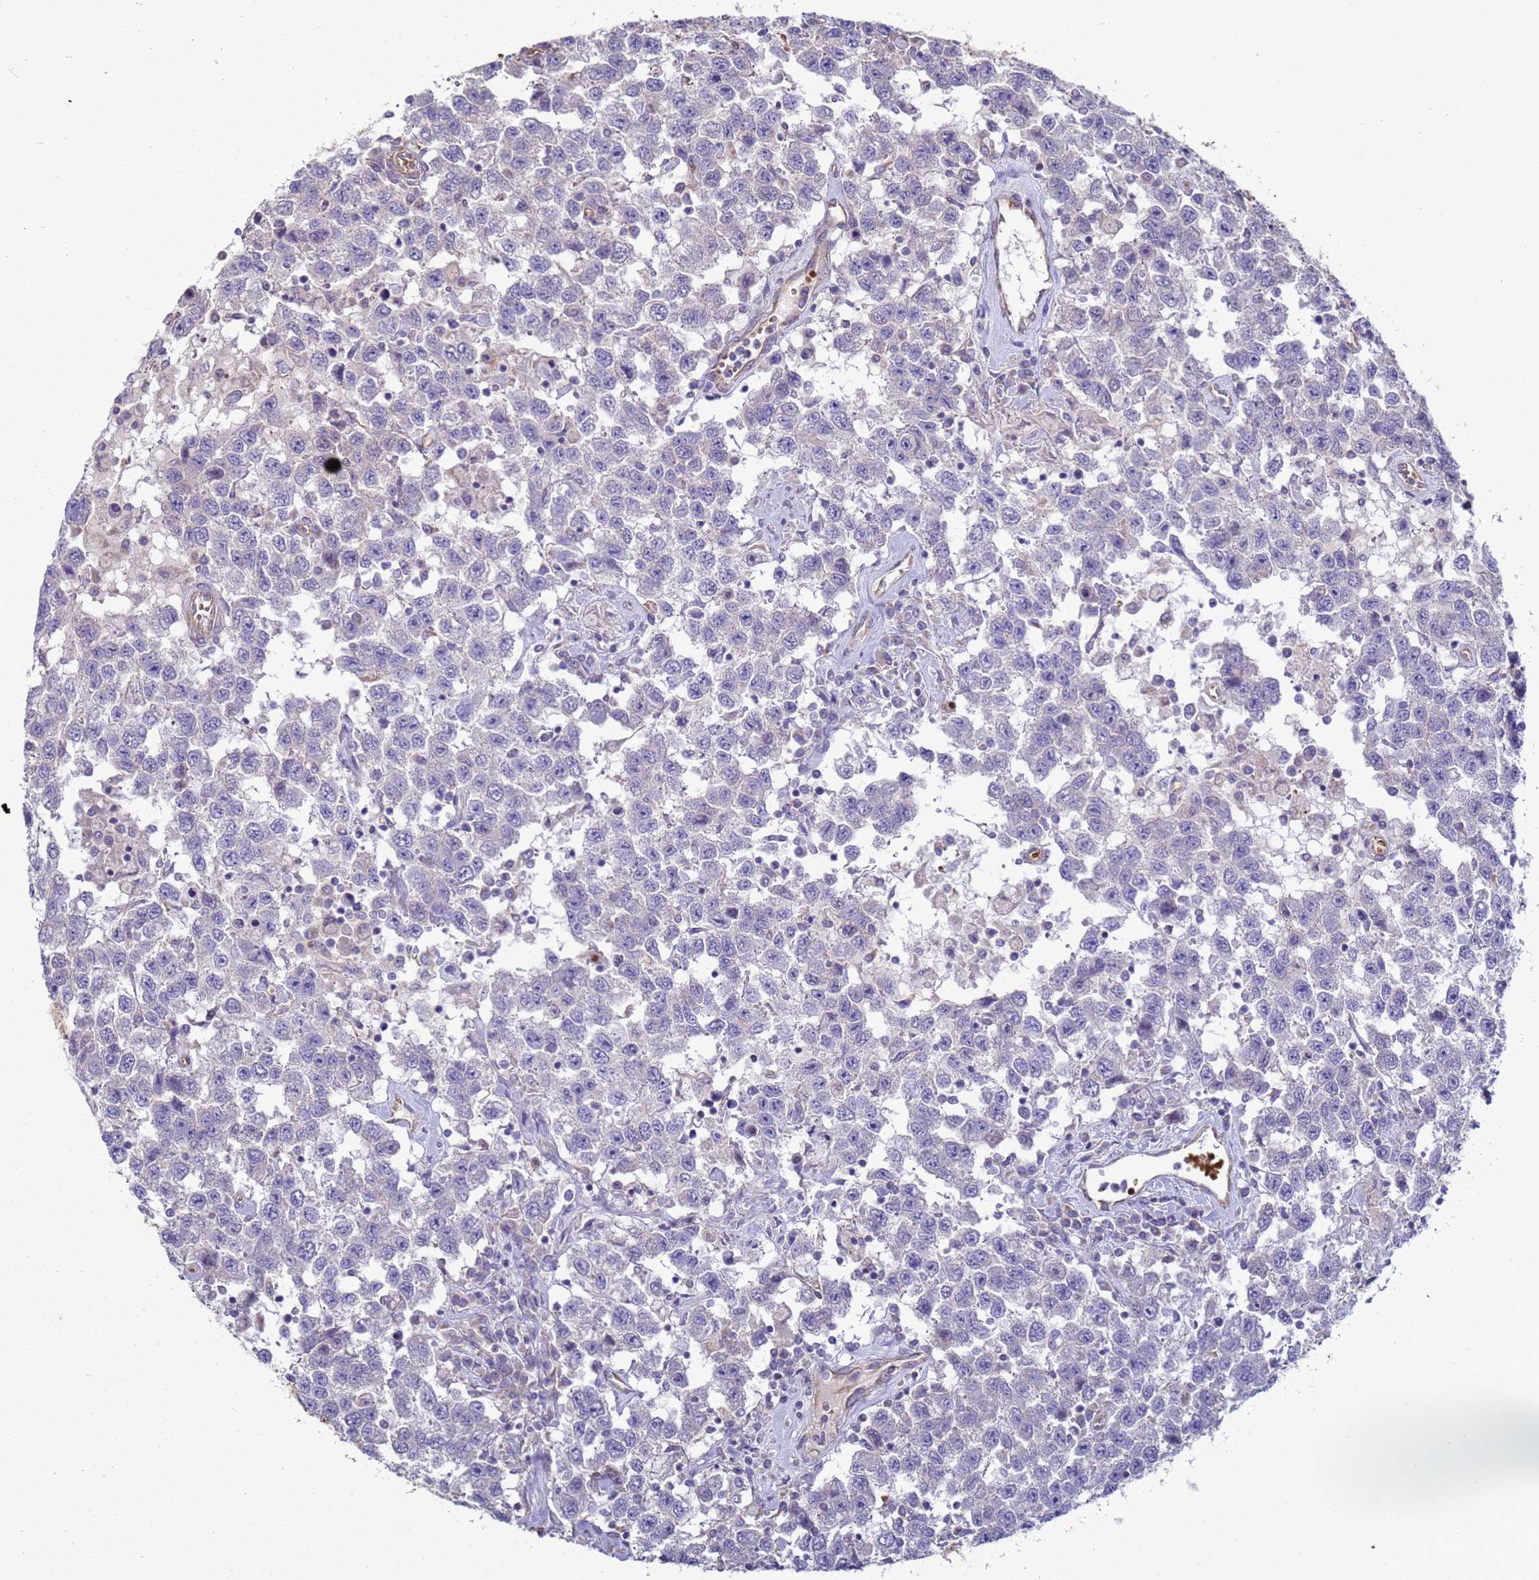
{"staining": {"intensity": "negative", "quantity": "none", "location": "none"}, "tissue": "testis cancer", "cell_type": "Tumor cells", "image_type": "cancer", "snomed": [{"axis": "morphology", "description": "Seminoma, NOS"}, {"axis": "topography", "description": "Testis"}], "caption": "The micrograph exhibits no significant positivity in tumor cells of testis seminoma.", "gene": "SGIP1", "patient": {"sex": "male", "age": 41}}